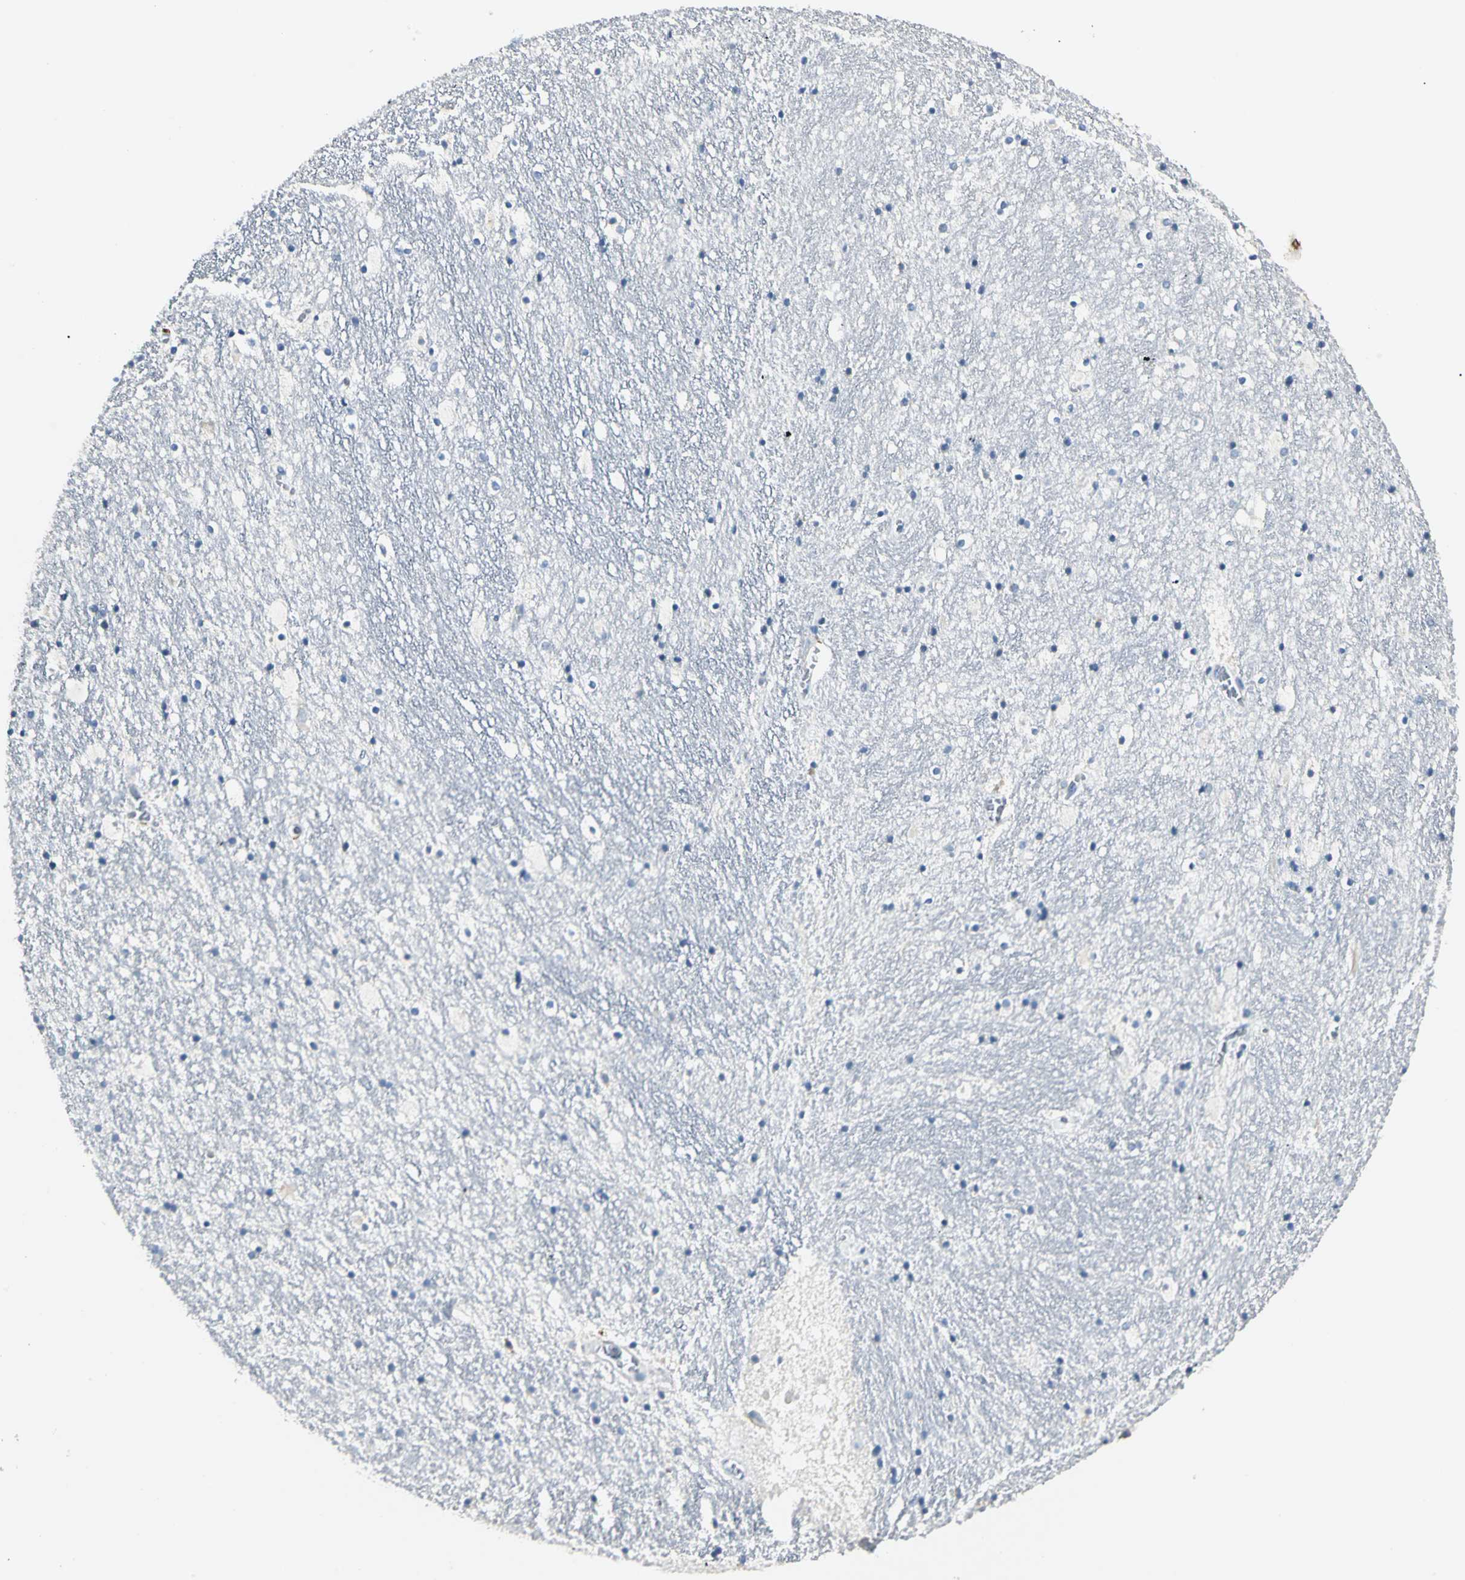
{"staining": {"intensity": "negative", "quantity": "none", "location": "none"}, "tissue": "hippocampus", "cell_type": "Glial cells", "image_type": "normal", "snomed": [{"axis": "morphology", "description": "Normal tissue, NOS"}, {"axis": "topography", "description": "Hippocampus"}], "caption": "A micrograph of hippocampus stained for a protein demonstrates no brown staining in glial cells.", "gene": "B3GNT2", "patient": {"sex": "male", "age": 45}}